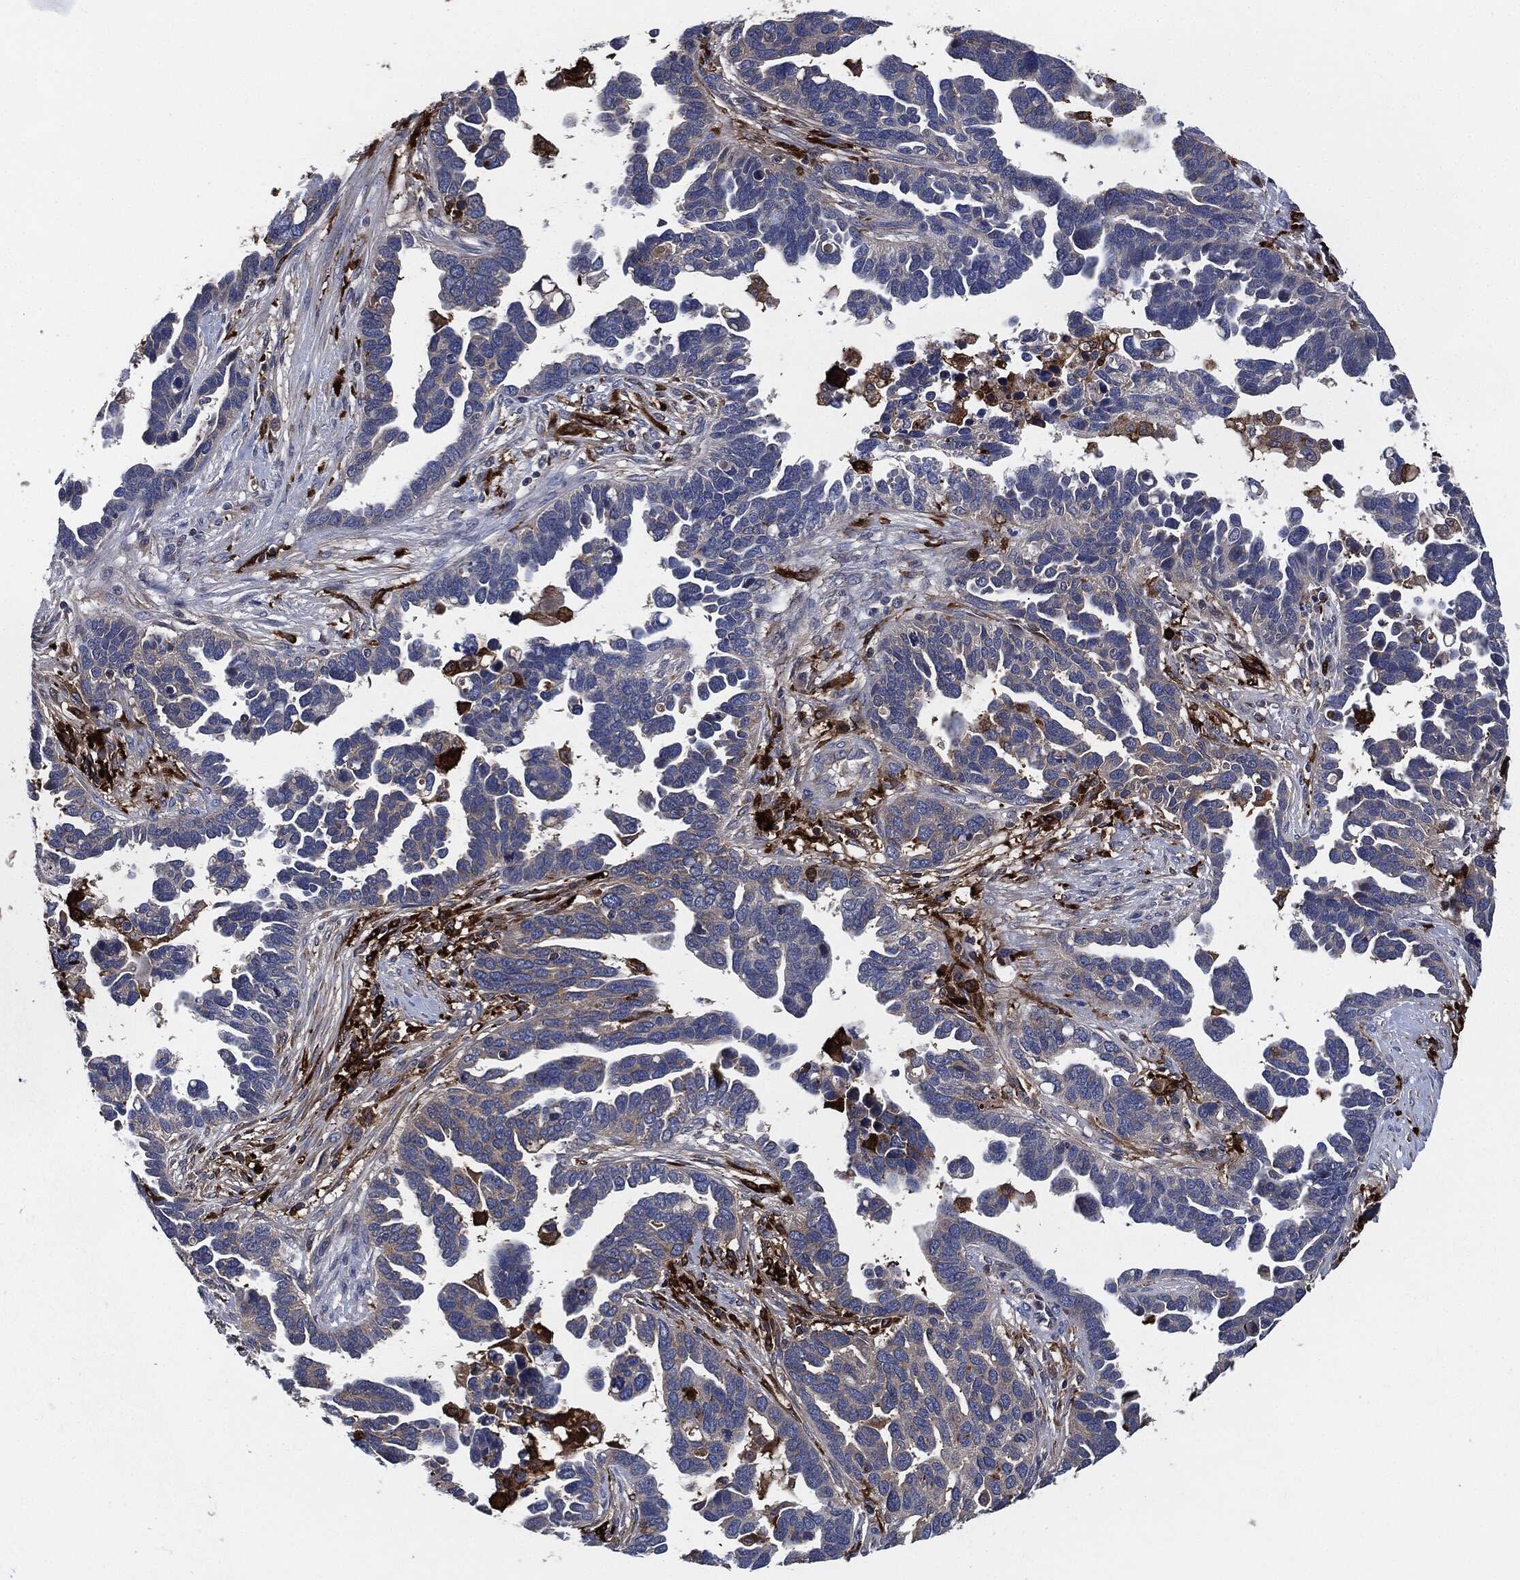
{"staining": {"intensity": "weak", "quantity": "<25%", "location": "cytoplasmic/membranous"}, "tissue": "ovarian cancer", "cell_type": "Tumor cells", "image_type": "cancer", "snomed": [{"axis": "morphology", "description": "Cystadenocarcinoma, serous, NOS"}, {"axis": "topography", "description": "Ovary"}], "caption": "Immunohistochemistry (IHC) of serous cystadenocarcinoma (ovarian) displays no positivity in tumor cells.", "gene": "TMEM11", "patient": {"sex": "female", "age": 54}}